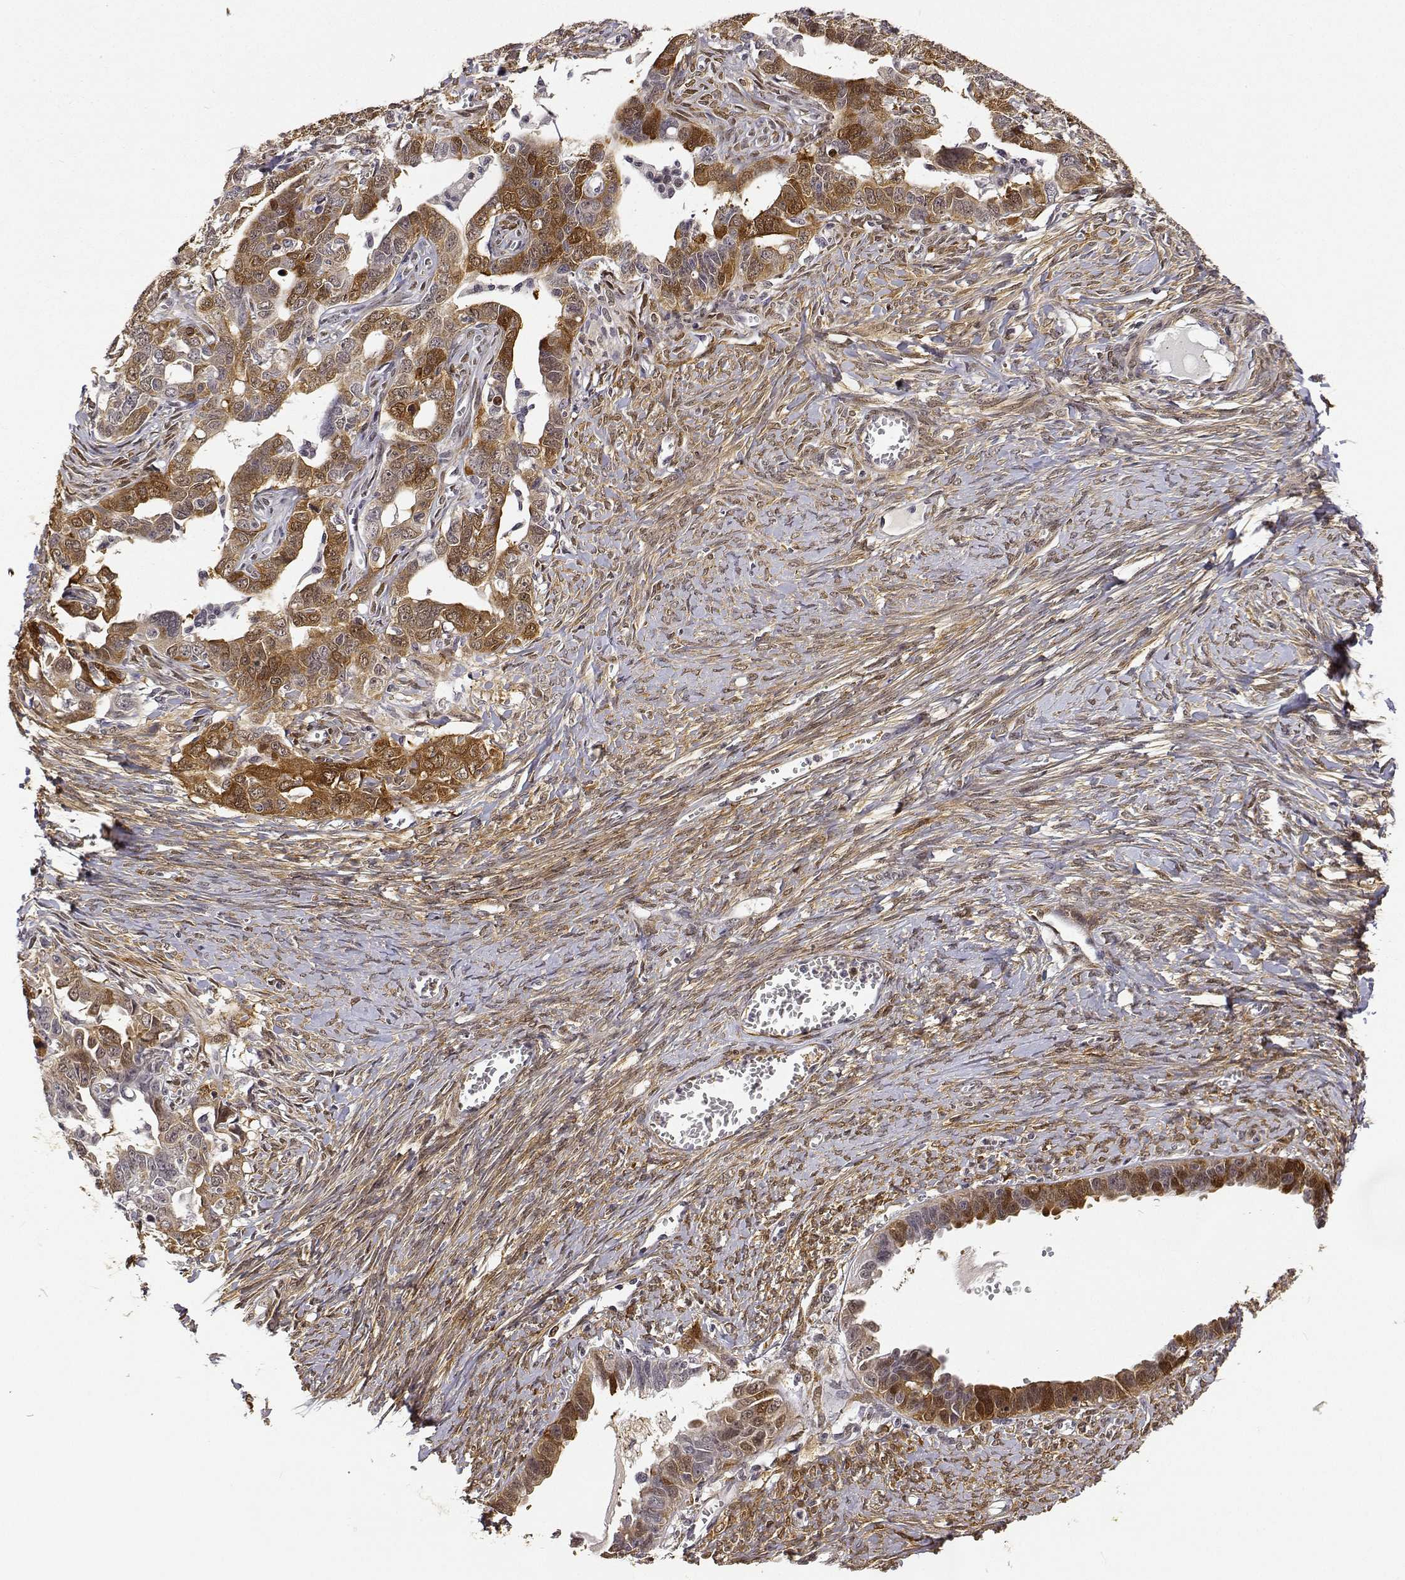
{"staining": {"intensity": "moderate", "quantity": ">75%", "location": "cytoplasmic/membranous"}, "tissue": "ovarian cancer", "cell_type": "Tumor cells", "image_type": "cancer", "snomed": [{"axis": "morphology", "description": "Cystadenocarcinoma, serous, NOS"}, {"axis": "topography", "description": "Ovary"}], "caption": "Immunohistochemical staining of human ovarian cancer (serous cystadenocarcinoma) shows medium levels of moderate cytoplasmic/membranous protein positivity in about >75% of tumor cells.", "gene": "PHGDH", "patient": {"sex": "female", "age": 69}}